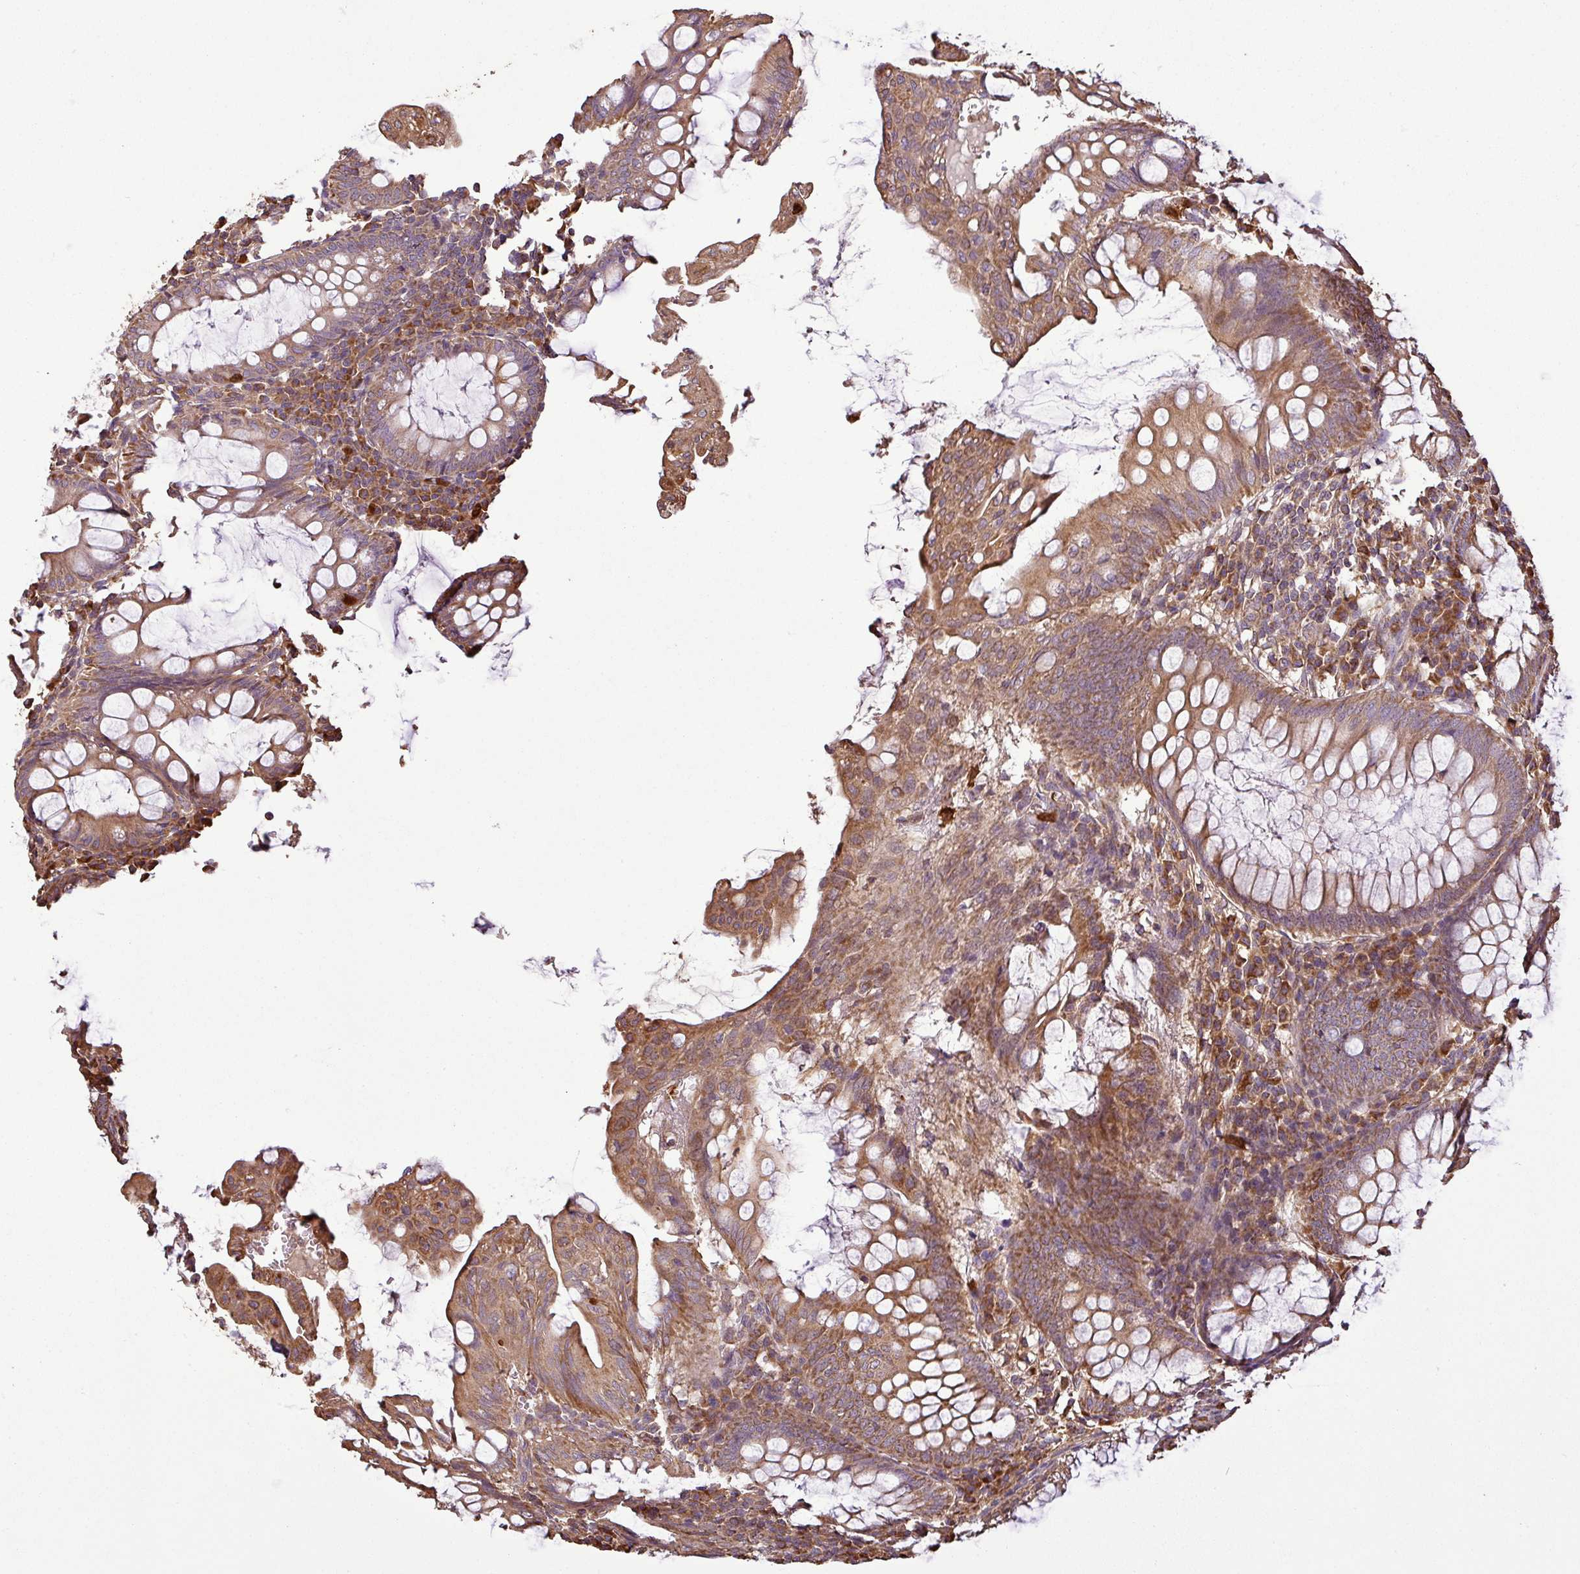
{"staining": {"intensity": "moderate", "quantity": ">75%", "location": "cytoplasmic/membranous"}, "tissue": "appendix", "cell_type": "Glandular cells", "image_type": "normal", "snomed": [{"axis": "morphology", "description": "Normal tissue, NOS"}, {"axis": "topography", "description": "Appendix"}], "caption": "Appendix stained for a protein displays moderate cytoplasmic/membranous positivity in glandular cells.", "gene": "PLEKHM1", "patient": {"sex": "male", "age": 83}}